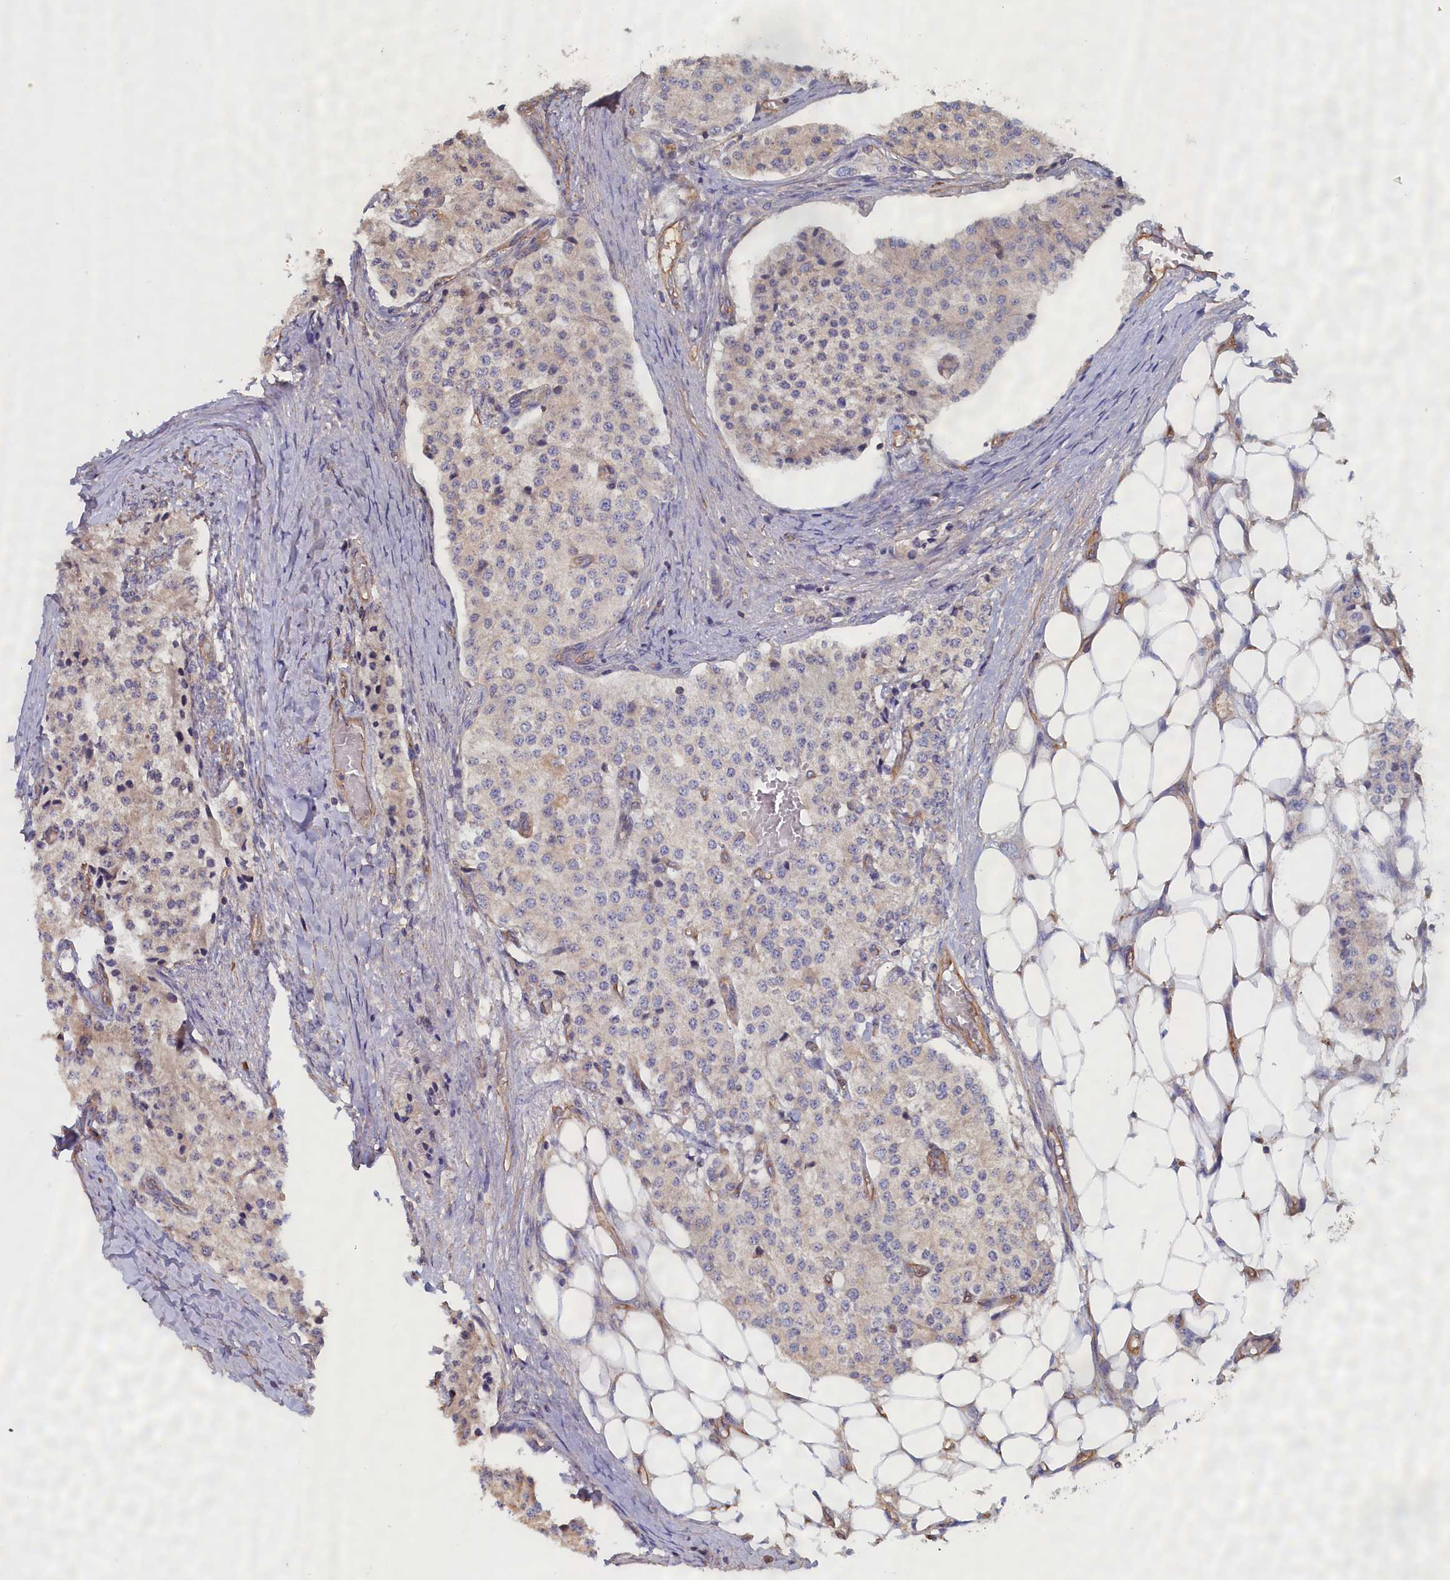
{"staining": {"intensity": "weak", "quantity": "<25%", "location": "cytoplasmic/membranous"}, "tissue": "carcinoid", "cell_type": "Tumor cells", "image_type": "cancer", "snomed": [{"axis": "morphology", "description": "Carcinoid, malignant, NOS"}, {"axis": "topography", "description": "Colon"}], "caption": "The histopathology image shows no significant staining in tumor cells of malignant carcinoid.", "gene": "ANKRD2", "patient": {"sex": "female", "age": 52}}